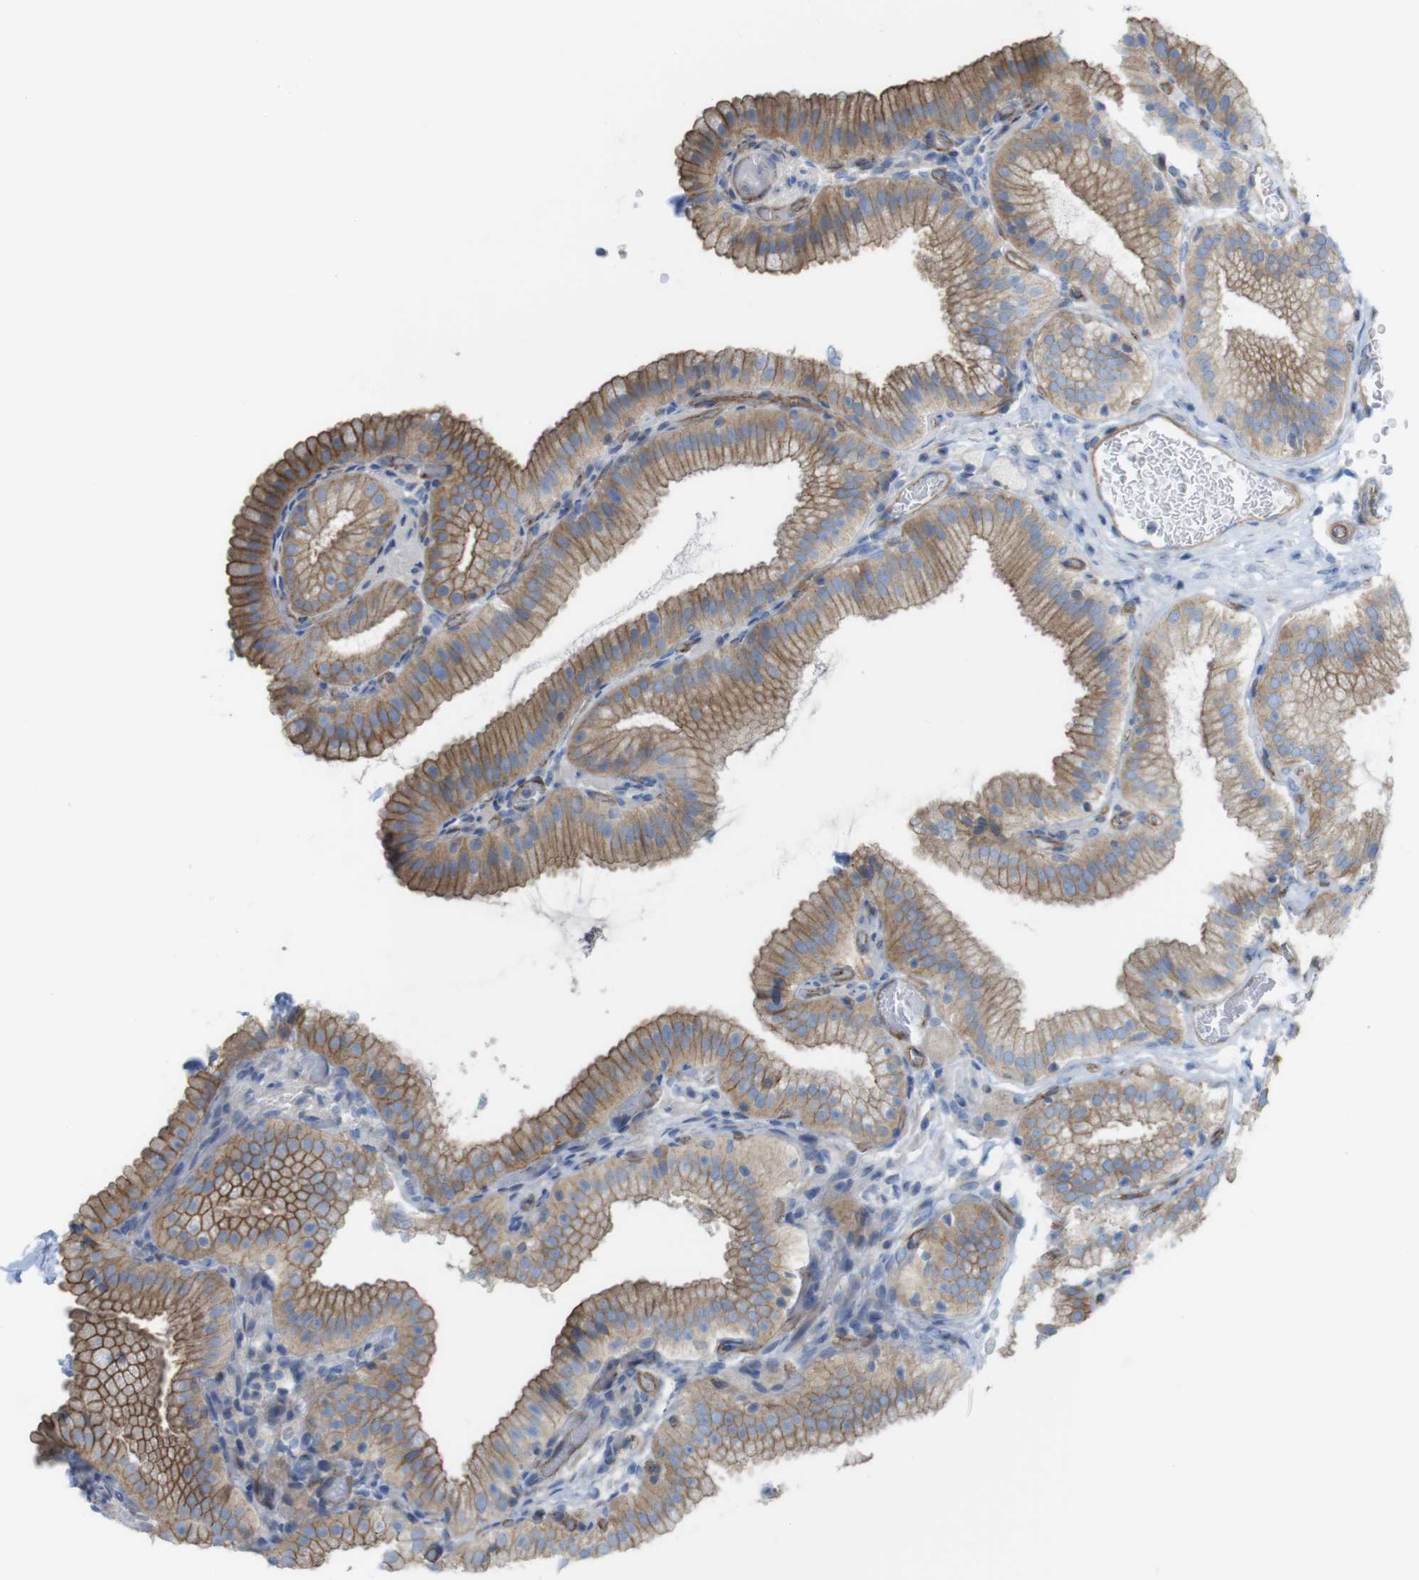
{"staining": {"intensity": "moderate", "quantity": ">75%", "location": "cytoplasmic/membranous"}, "tissue": "gallbladder", "cell_type": "Glandular cells", "image_type": "normal", "snomed": [{"axis": "morphology", "description": "Normal tissue, NOS"}, {"axis": "topography", "description": "Gallbladder"}], "caption": "Gallbladder stained for a protein shows moderate cytoplasmic/membranous positivity in glandular cells.", "gene": "PREX2", "patient": {"sex": "male", "age": 54}}